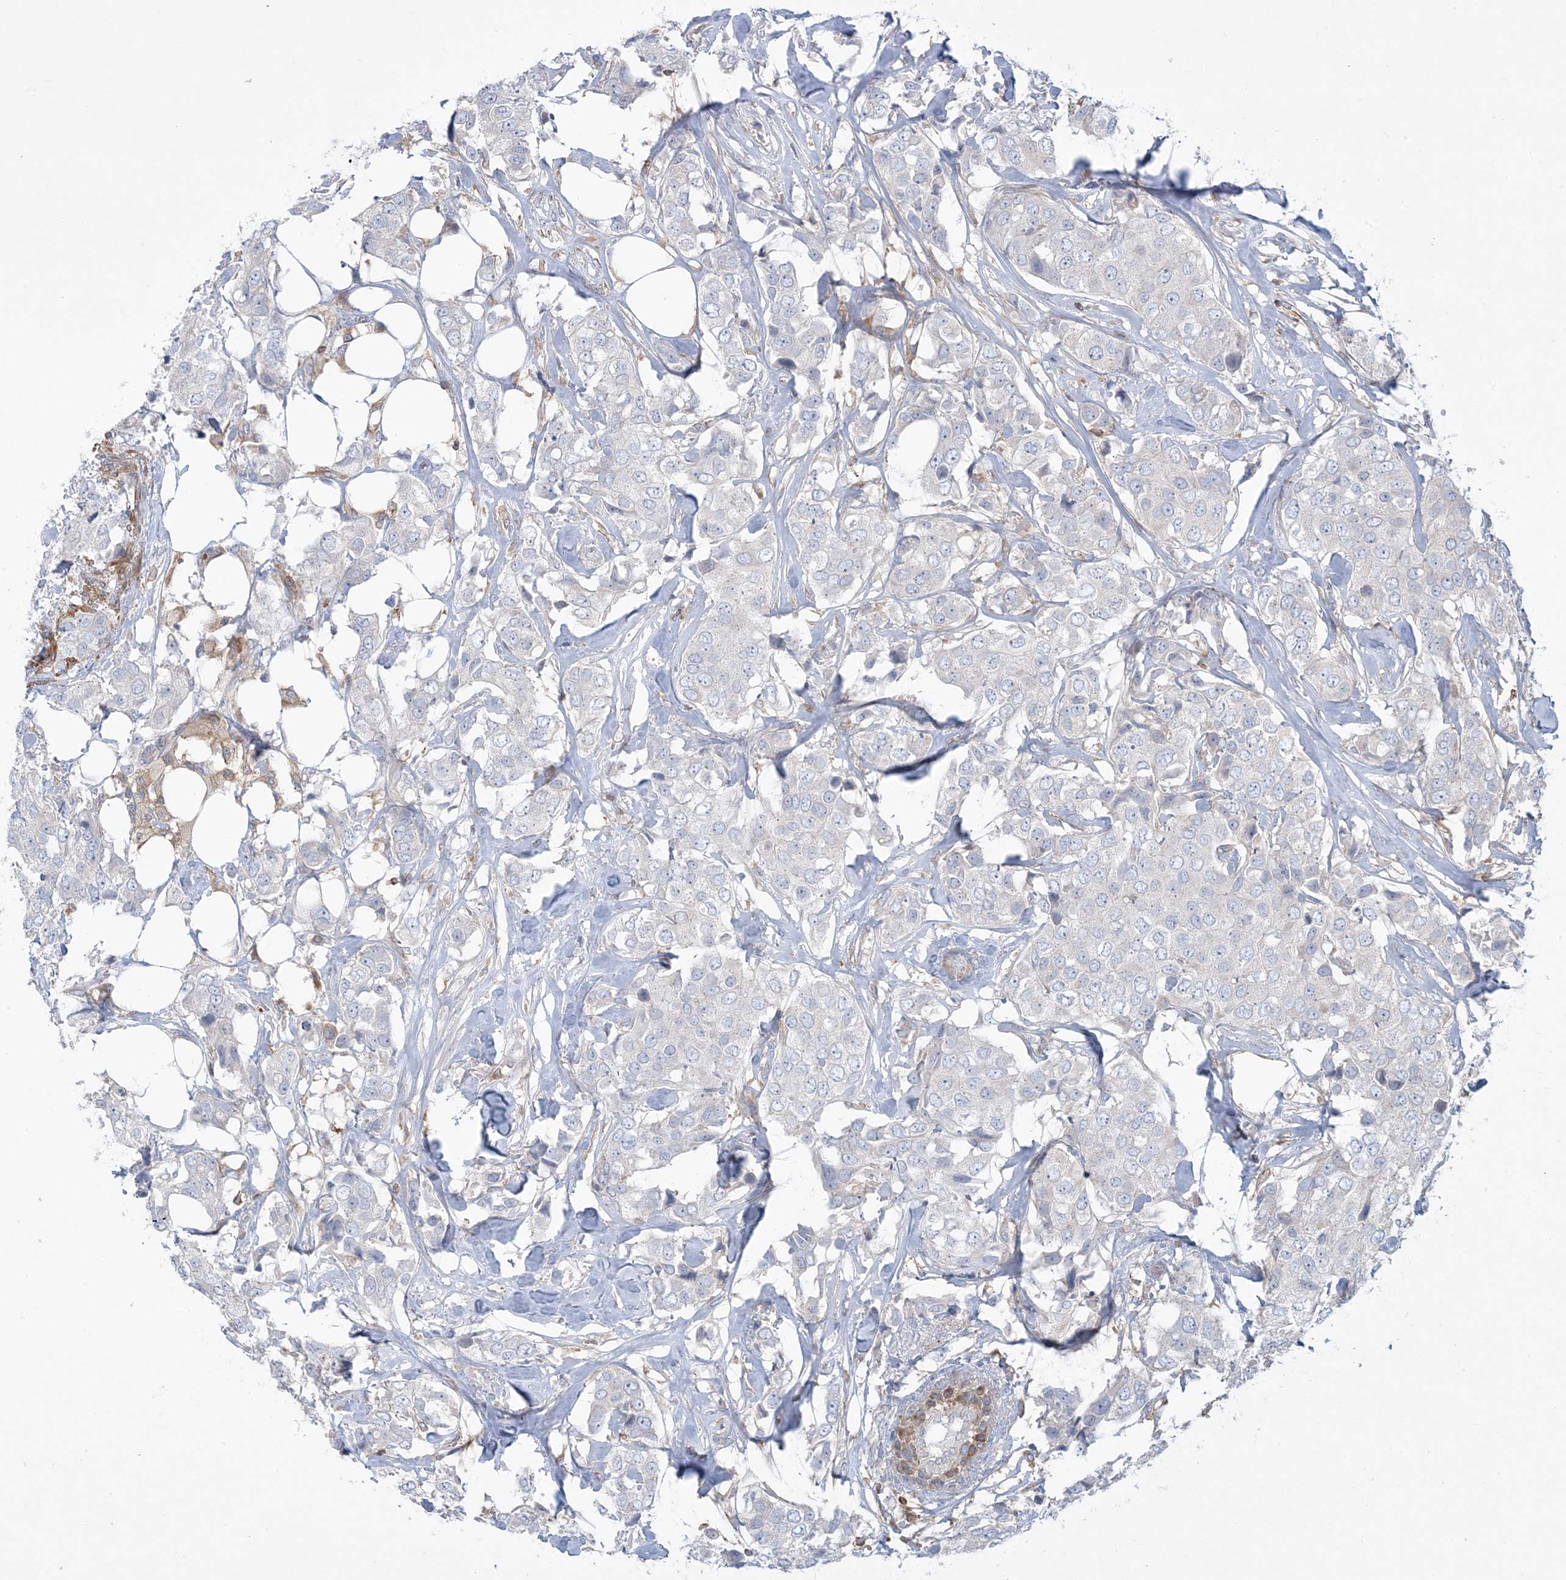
{"staining": {"intensity": "negative", "quantity": "none", "location": "none"}, "tissue": "breast cancer", "cell_type": "Tumor cells", "image_type": "cancer", "snomed": [{"axis": "morphology", "description": "Duct carcinoma"}, {"axis": "topography", "description": "Breast"}], "caption": "High power microscopy micrograph of an immunohistochemistry (IHC) histopathology image of breast cancer, revealing no significant positivity in tumor cells. (DAB (3,3'-diaminobenzidine) IHC with hematoxylin counter stain).", "gene": "ARHGAP30", "patient": {"sex": "female", "age": 80}}